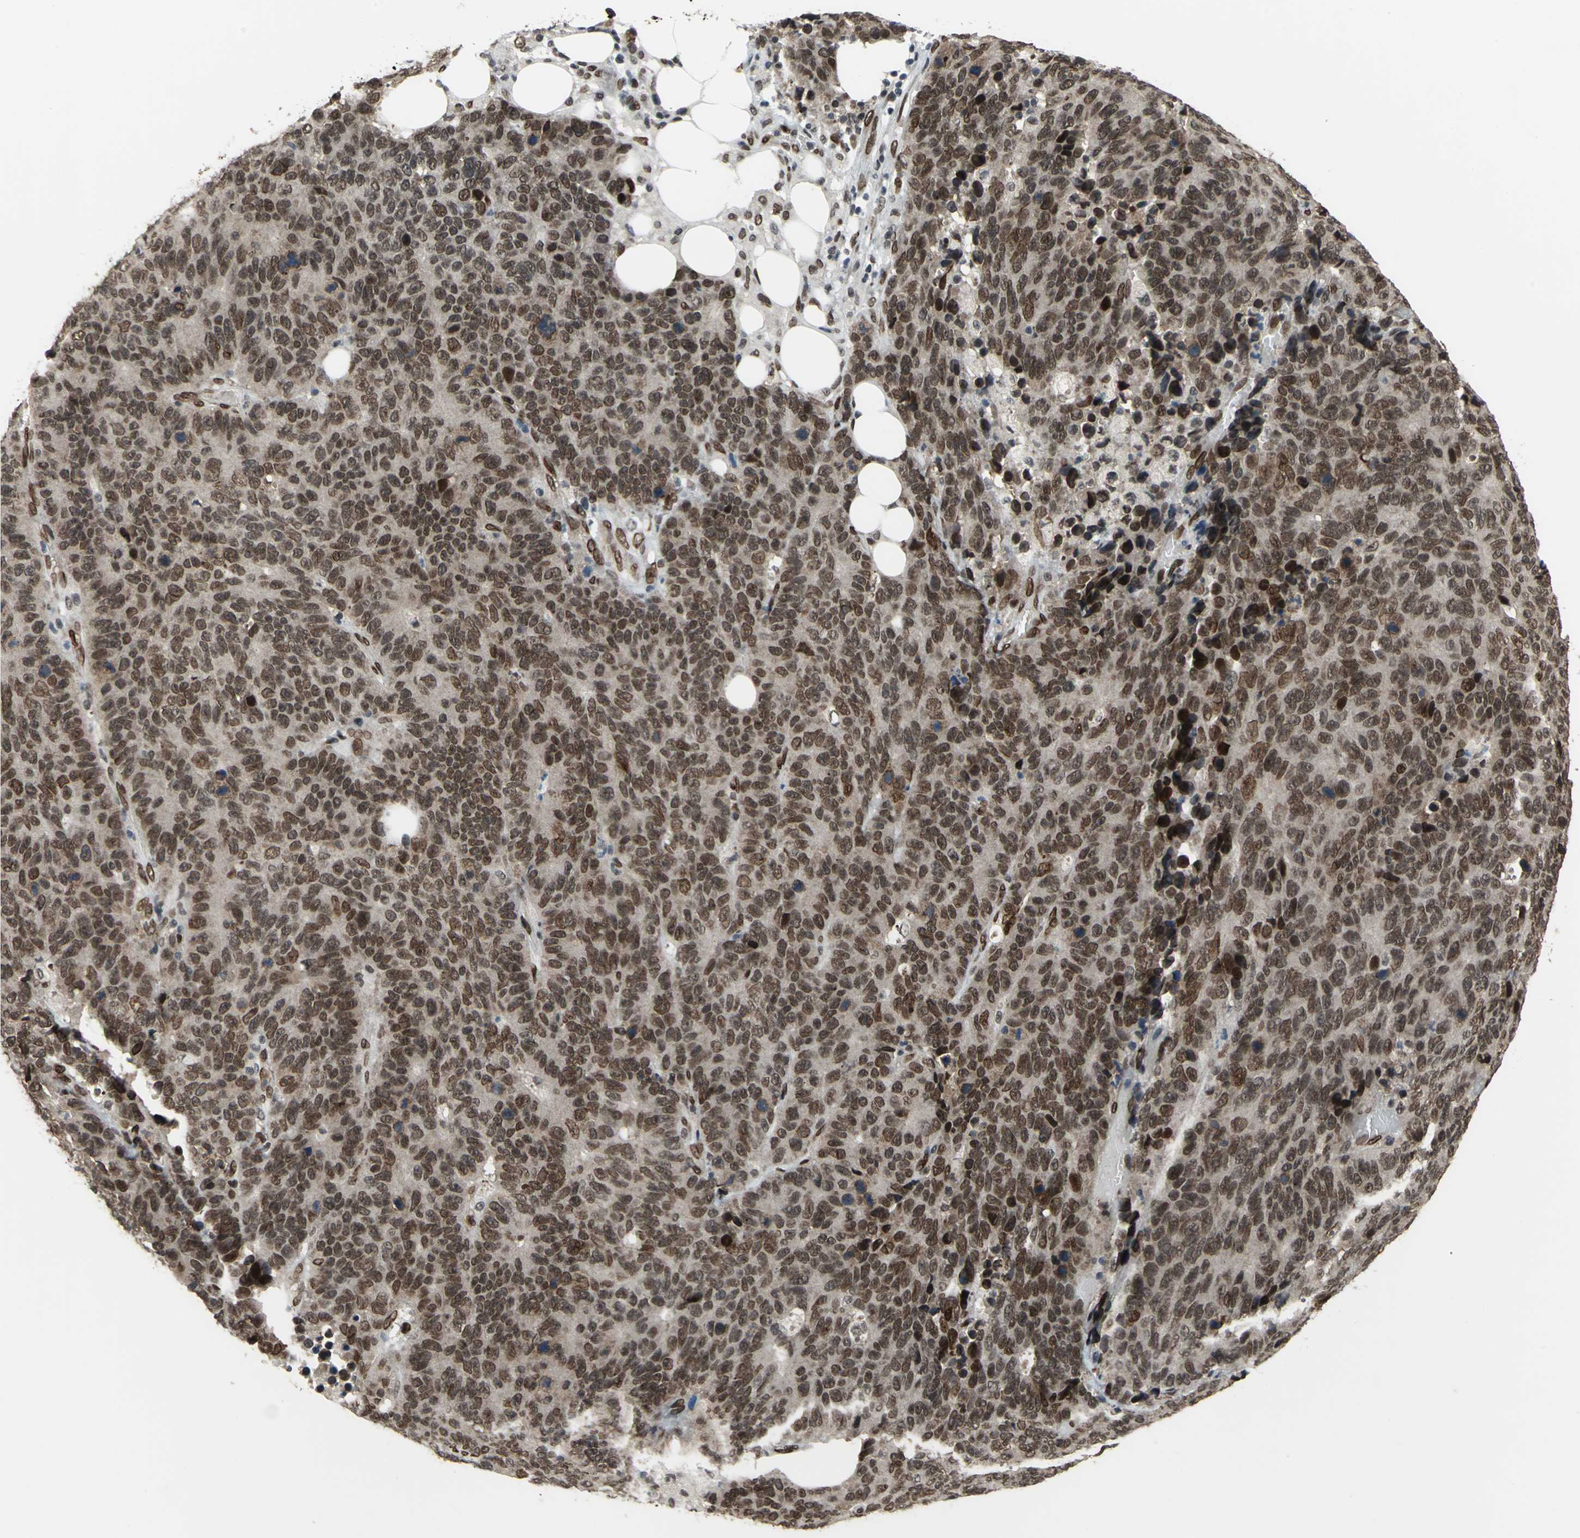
{"staining": {"intensity": "strong", "quantity": ">75%", "location": "nuclear"}, "tissue": "colorectal cancer", "cell_type": "Tumor cells", "image_type": "cancer", "snomed": [{"axis": "morphology", "description": "Adenocarcinoma, NOS"}, {"axis": "topography", "description": "Colon"}], "caption": "Immunohistochemistry (IHC) staining of colorectal adenocarcinoma, which exhibits high levels of strong nuclear expression in about >75% of tumor cells indicating strong nuclear protein staining. The staining was performed using DAB (brown) for protein detection and nuclei were counterstained in hematoxylin (blue).", "gene": "ISY1", "patient": {"sex": "female", "age": 86}}